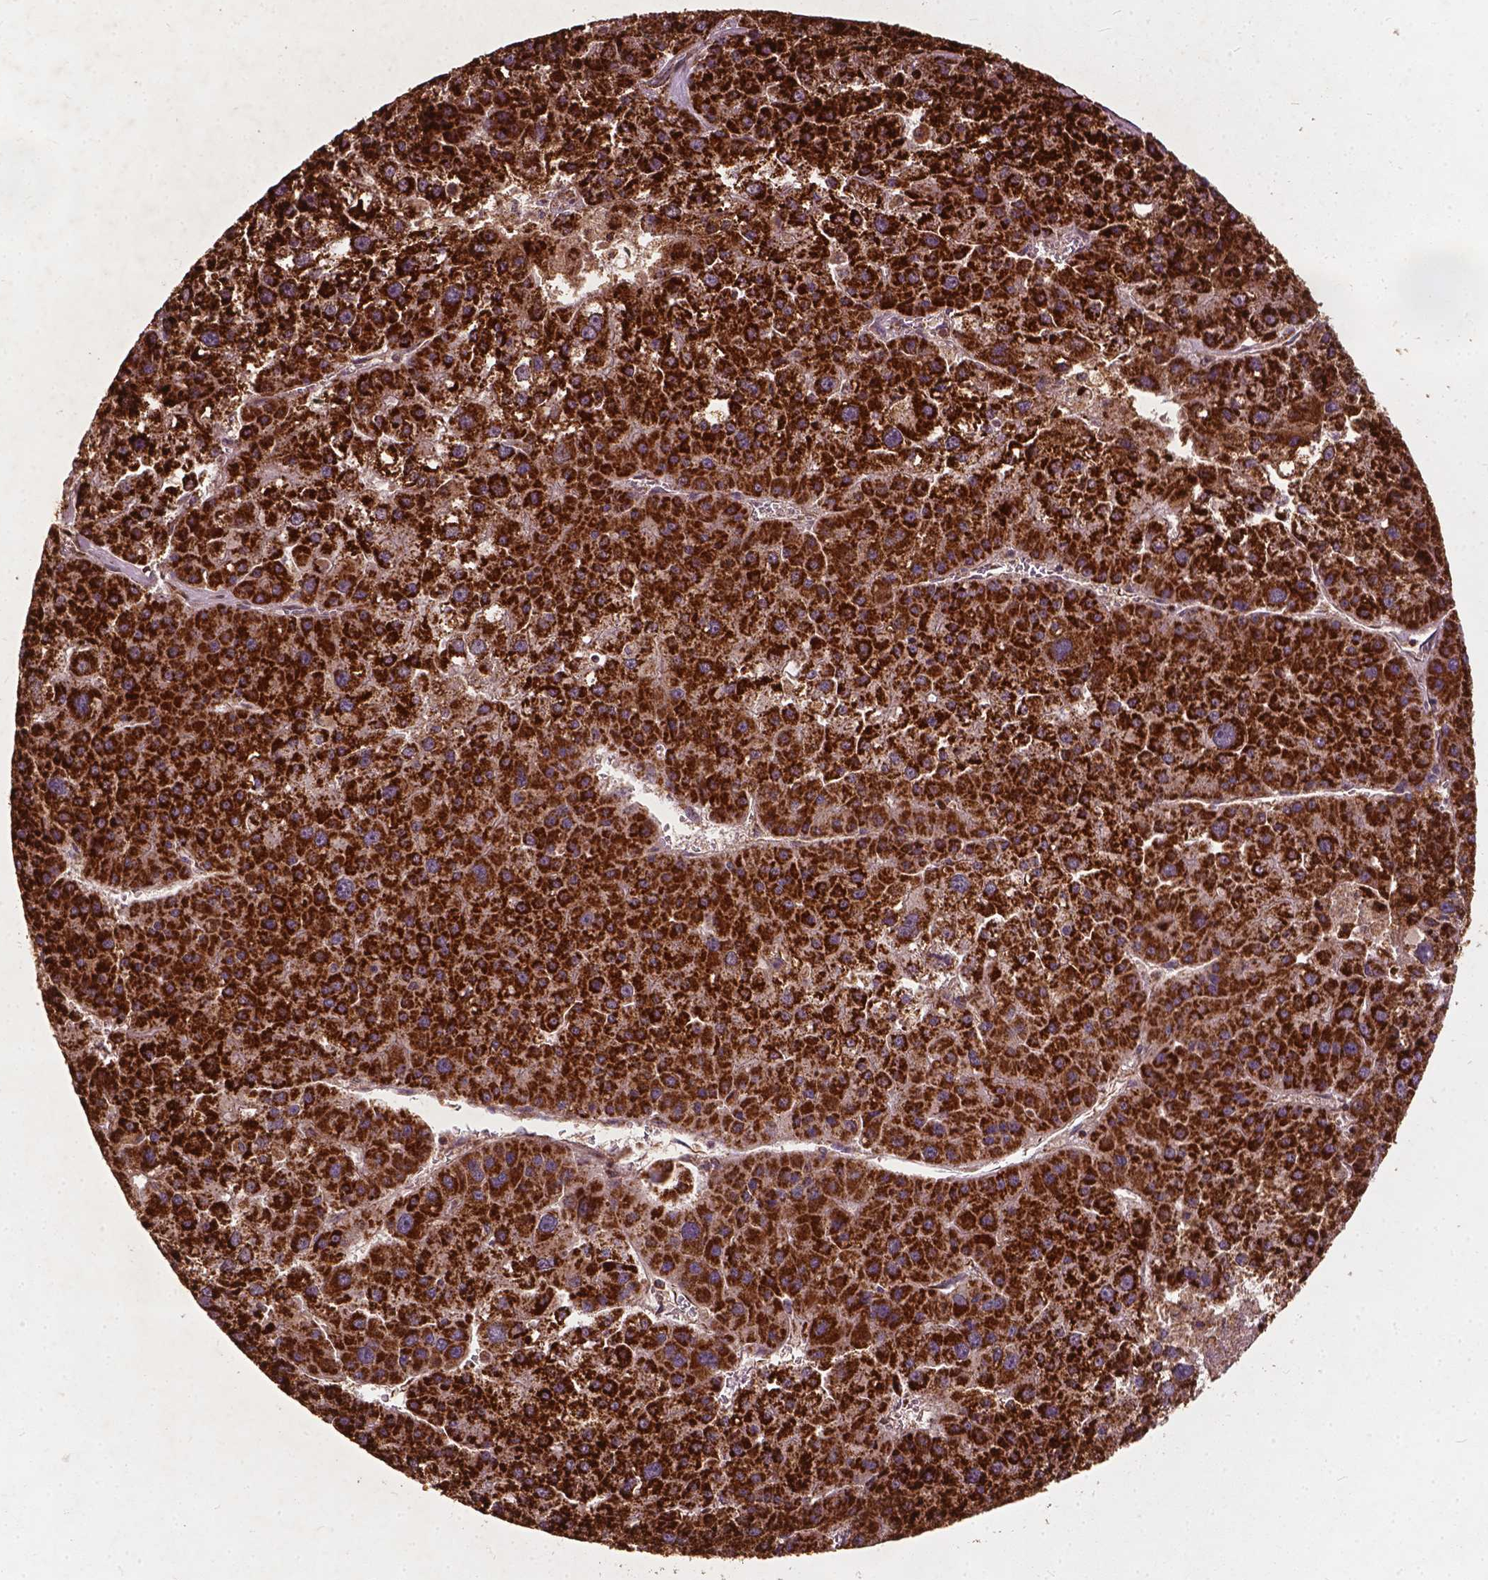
{"staining": {"intensity": "strong", "quantity": ">75%", "location": "cytoplasmic/membranous"}, "tissue": "liver cancer", "cell_type": "Tumor cells", "image_type": "cancer", "snomed": [{"axis": "morphology", "description": "Carcinoma, Hepatocellular, NOS"}, {"axis": "topography", "description": "Liver"}], "caption": "Brown immunohistochemical staining in liver cancer (hepatocellular carcinoma) exhibits strong cytoplasmic/membranous staining in about >75% of tumor cells.", "gene": "UBXN2A", "patient": {"sex": "male", "age": 73}}